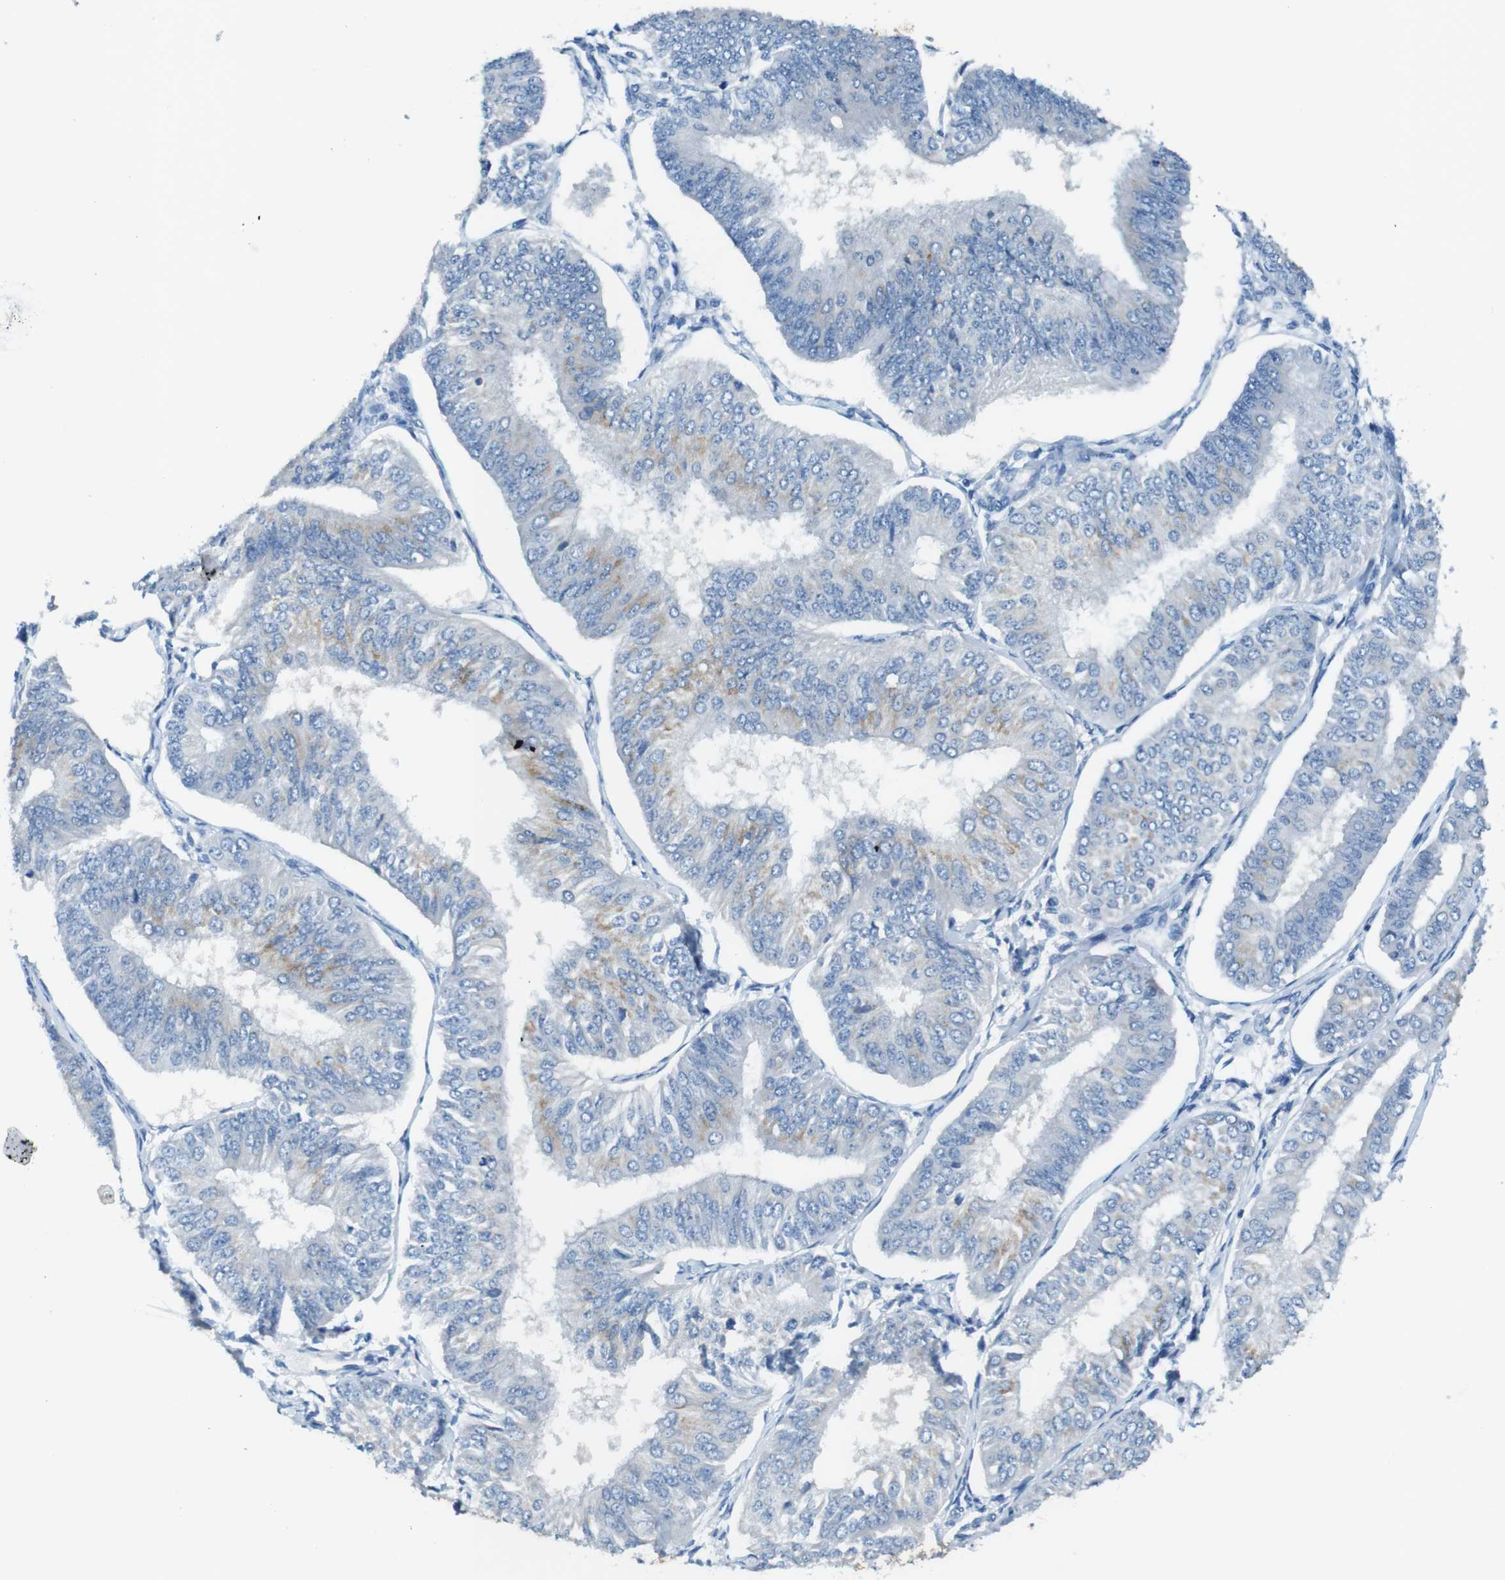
{"staining": {"intensity": "negative", "quantity": "none", "location": "none"}, "tissue": "endometrial cancer", "cell_type": "Tumor cells", "image_type": "cancer", "snomed": [{"axis": "morphology", "description": "Adenocarcinoma, NOS"}, {"axis": "topography", "description": "Endometrium"}], "caption": "Immunohistochemistry (IHC) micrograph of human endometrial cancer stained for a protein (brown), which shows no staining in tumor cells.", "gene": "SLC35A3", "patient": {"sex": "female", "age": 58}}